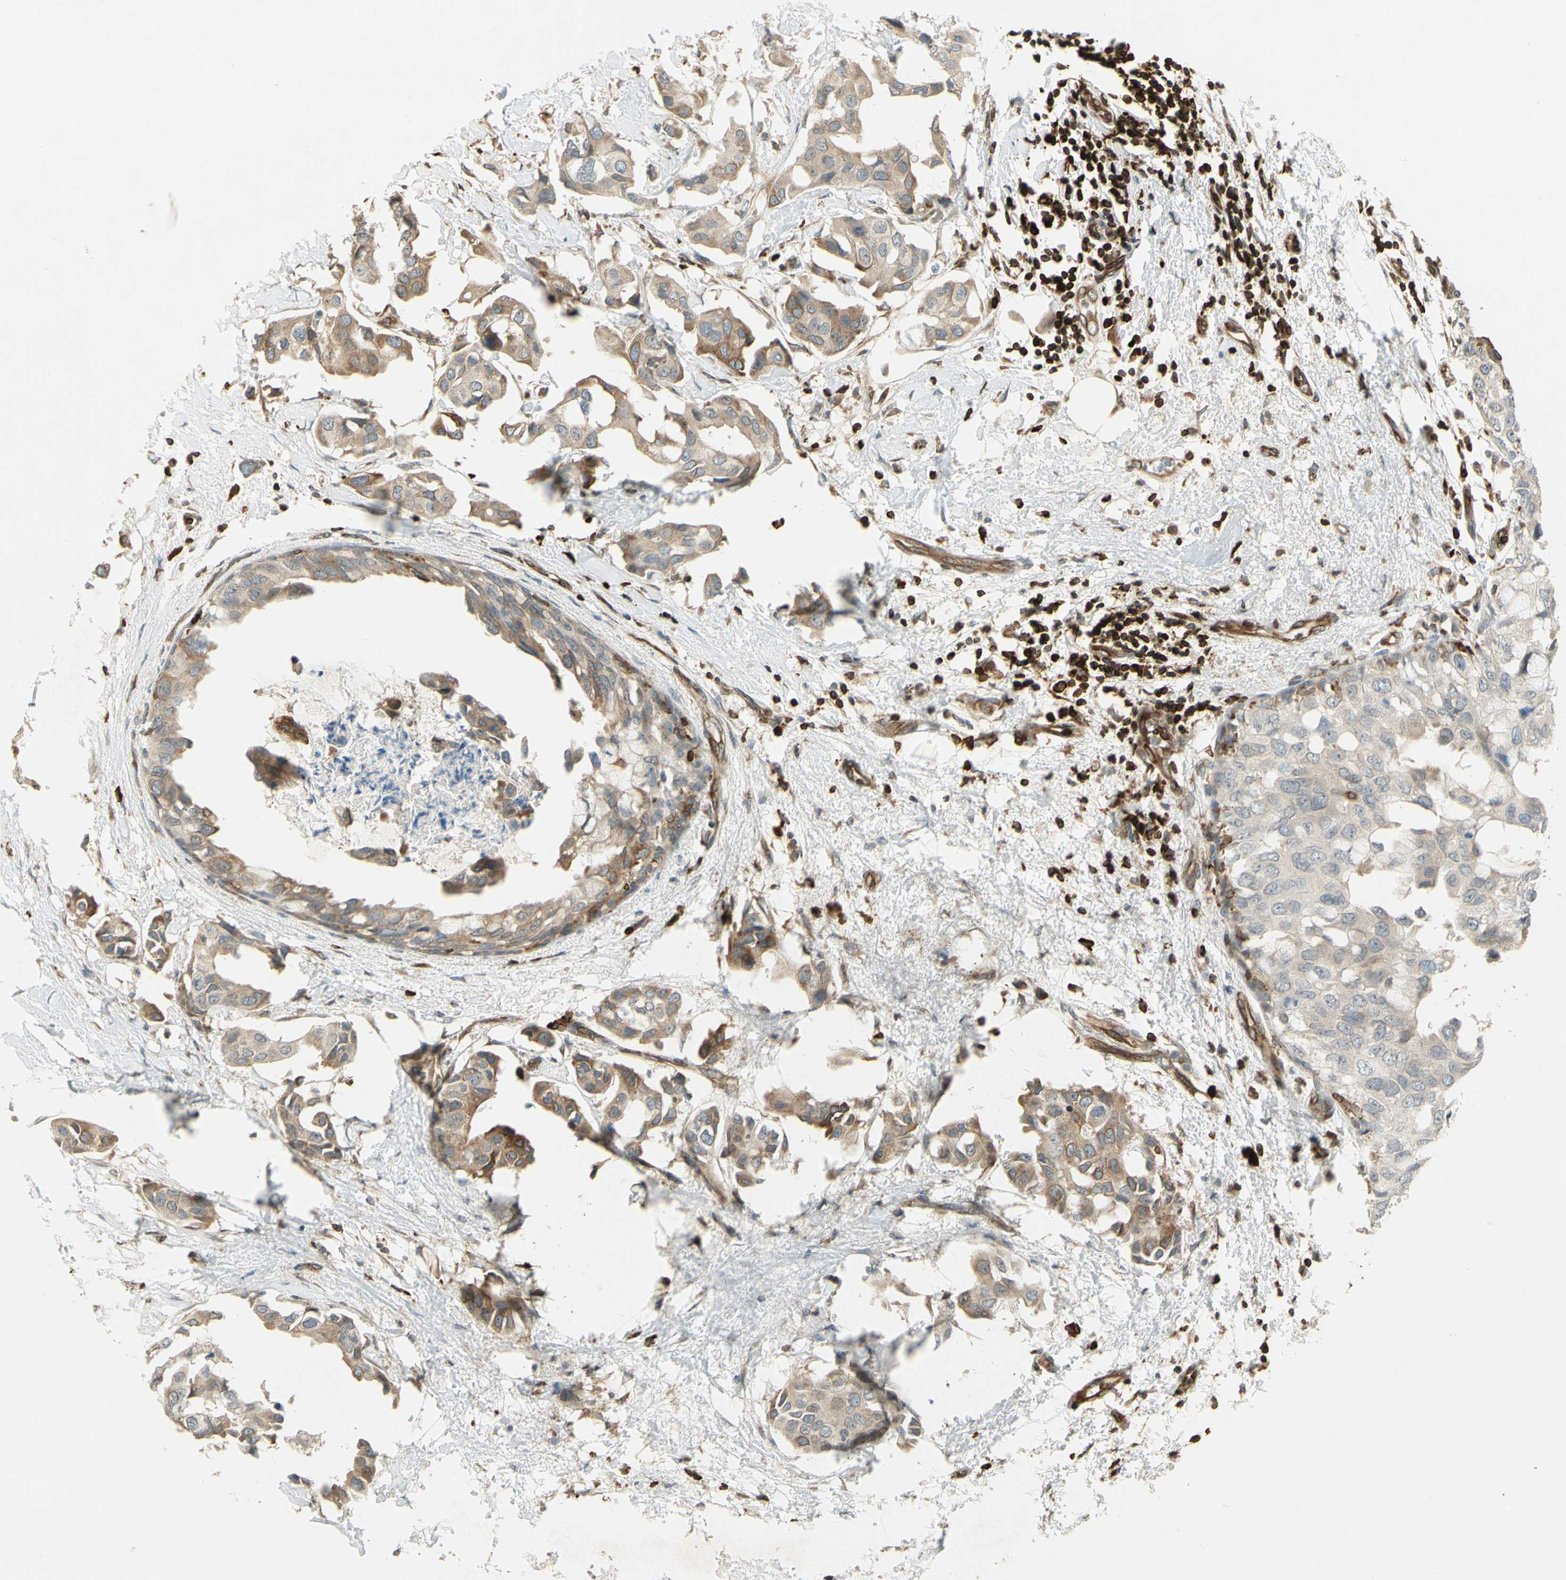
{"staining": {"intensity": "moderate", "quantity": ">75%", "location": "cytoplasmic/membranous"}, "tissue": "breast cancer", "cell_type": "Tumor cells", "image_type": "cancer", "snomed": [{"axis": "morphology", "description": "Duct carcinoma"}, {"axis": "topography", "description": "Breast"}], "caption": "Protein positivity by immunohistochemistry (IHC) shows moderate cytoplasmic/membranous expression in about >75% of tumor cells in breast infiltrating ductal carcinoma.", "gene": "TAPBP", "patient": {"sex": "female", "age": 40}}